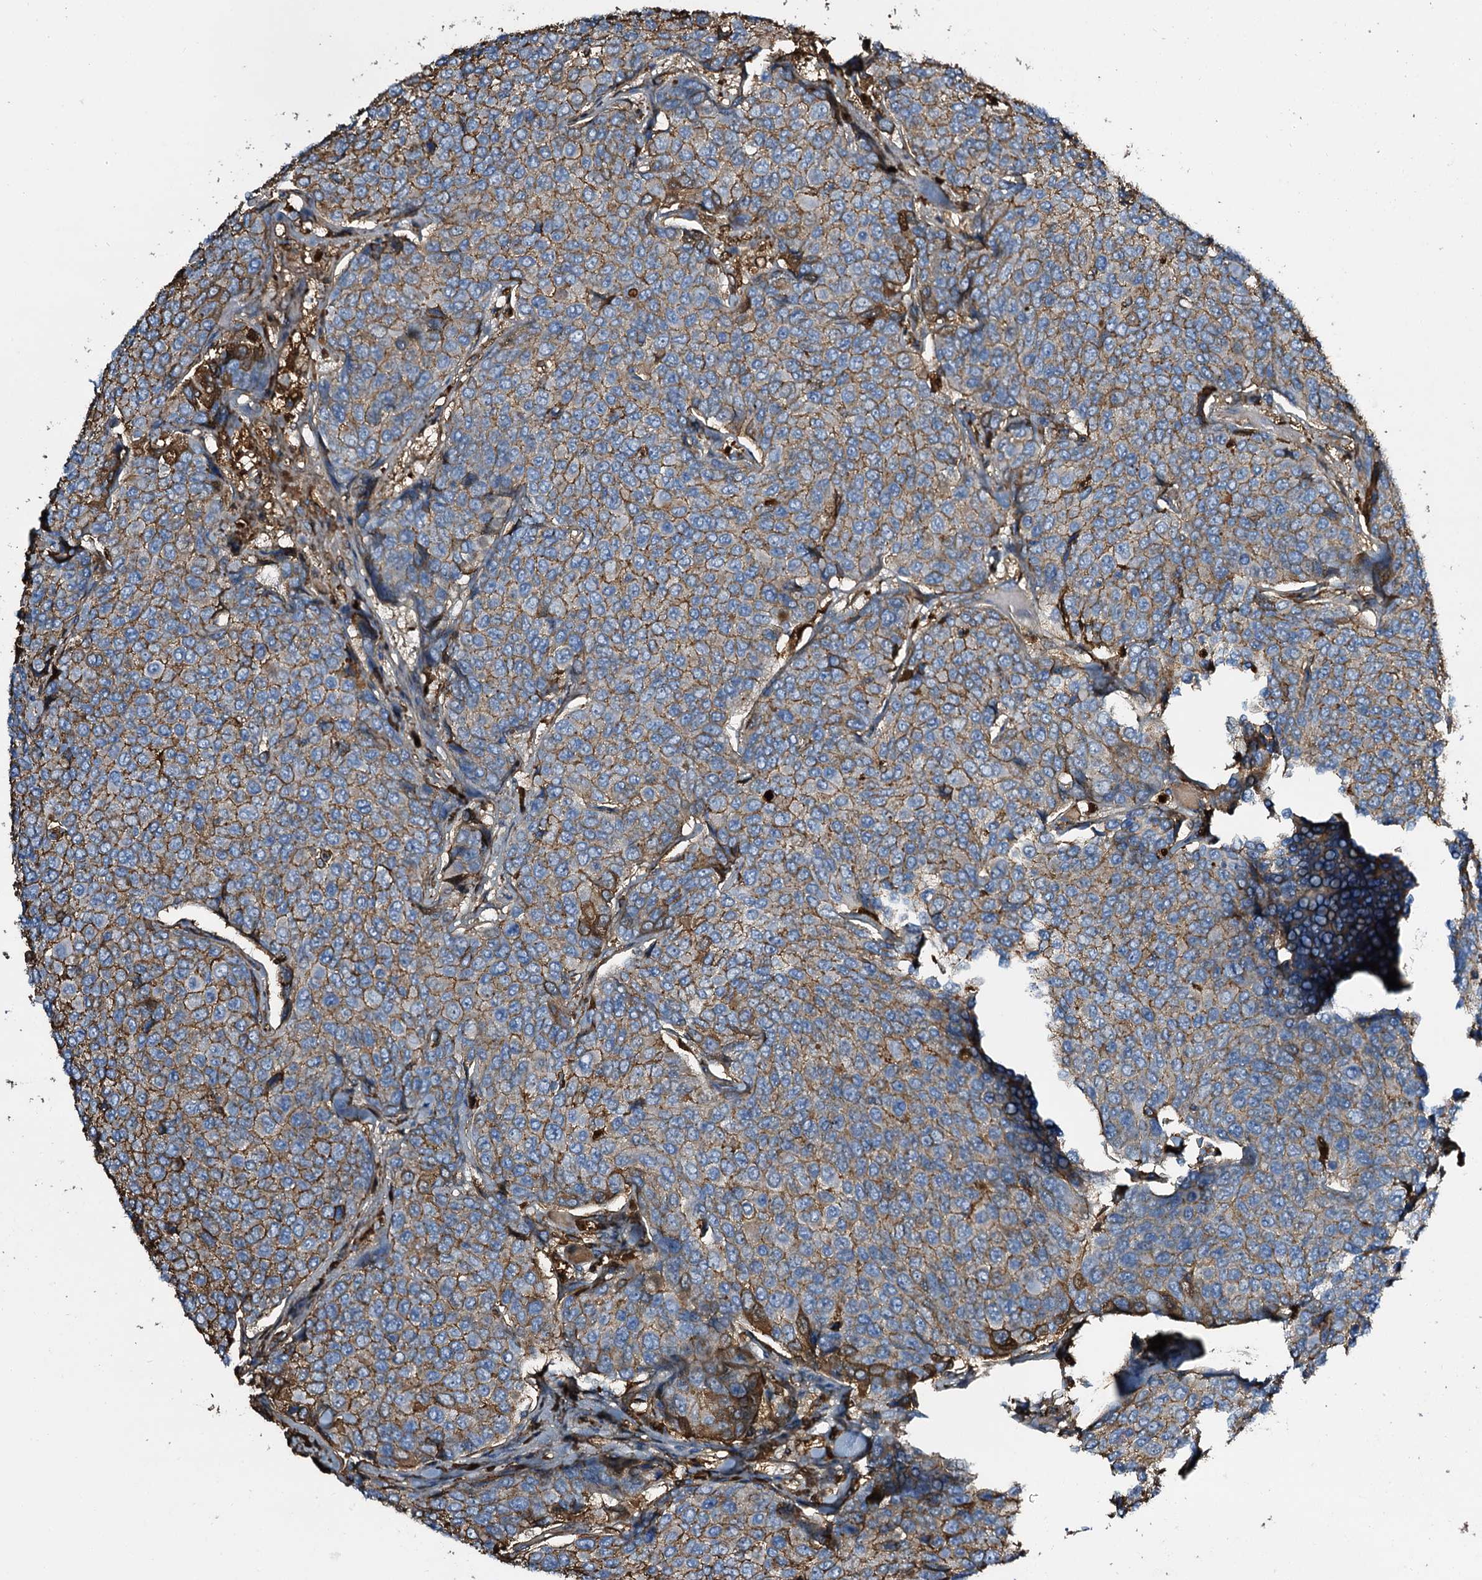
{"staining": {"intensity": "moderate", "quantity": ">75%", "location": "cytoplasmic/membranous"}, "tissue": "breast cancer", "cell_type": "Tumor cells", "image_type": "cancer", "snomed": [{"axis": "morphology", "description": "Duct carcinoma"}, {"axis": "topography", "description": "Breast"}], "caption": "Breast cancer (invasive ductal carcinoma) was stained to show a protein in brown. There is medium levels of moderate cytoplasmic/membranous expression in about >75% of tumor cells. The staining was performed using DAB (3,3'-diaminobenzidine) to visualize the protein expression in brown, while the nuclei were stained in blue with hematoxylin (Magnification: 20x).", "gene": "EDN1", "patient": {"sex": "female", "age": 55}}